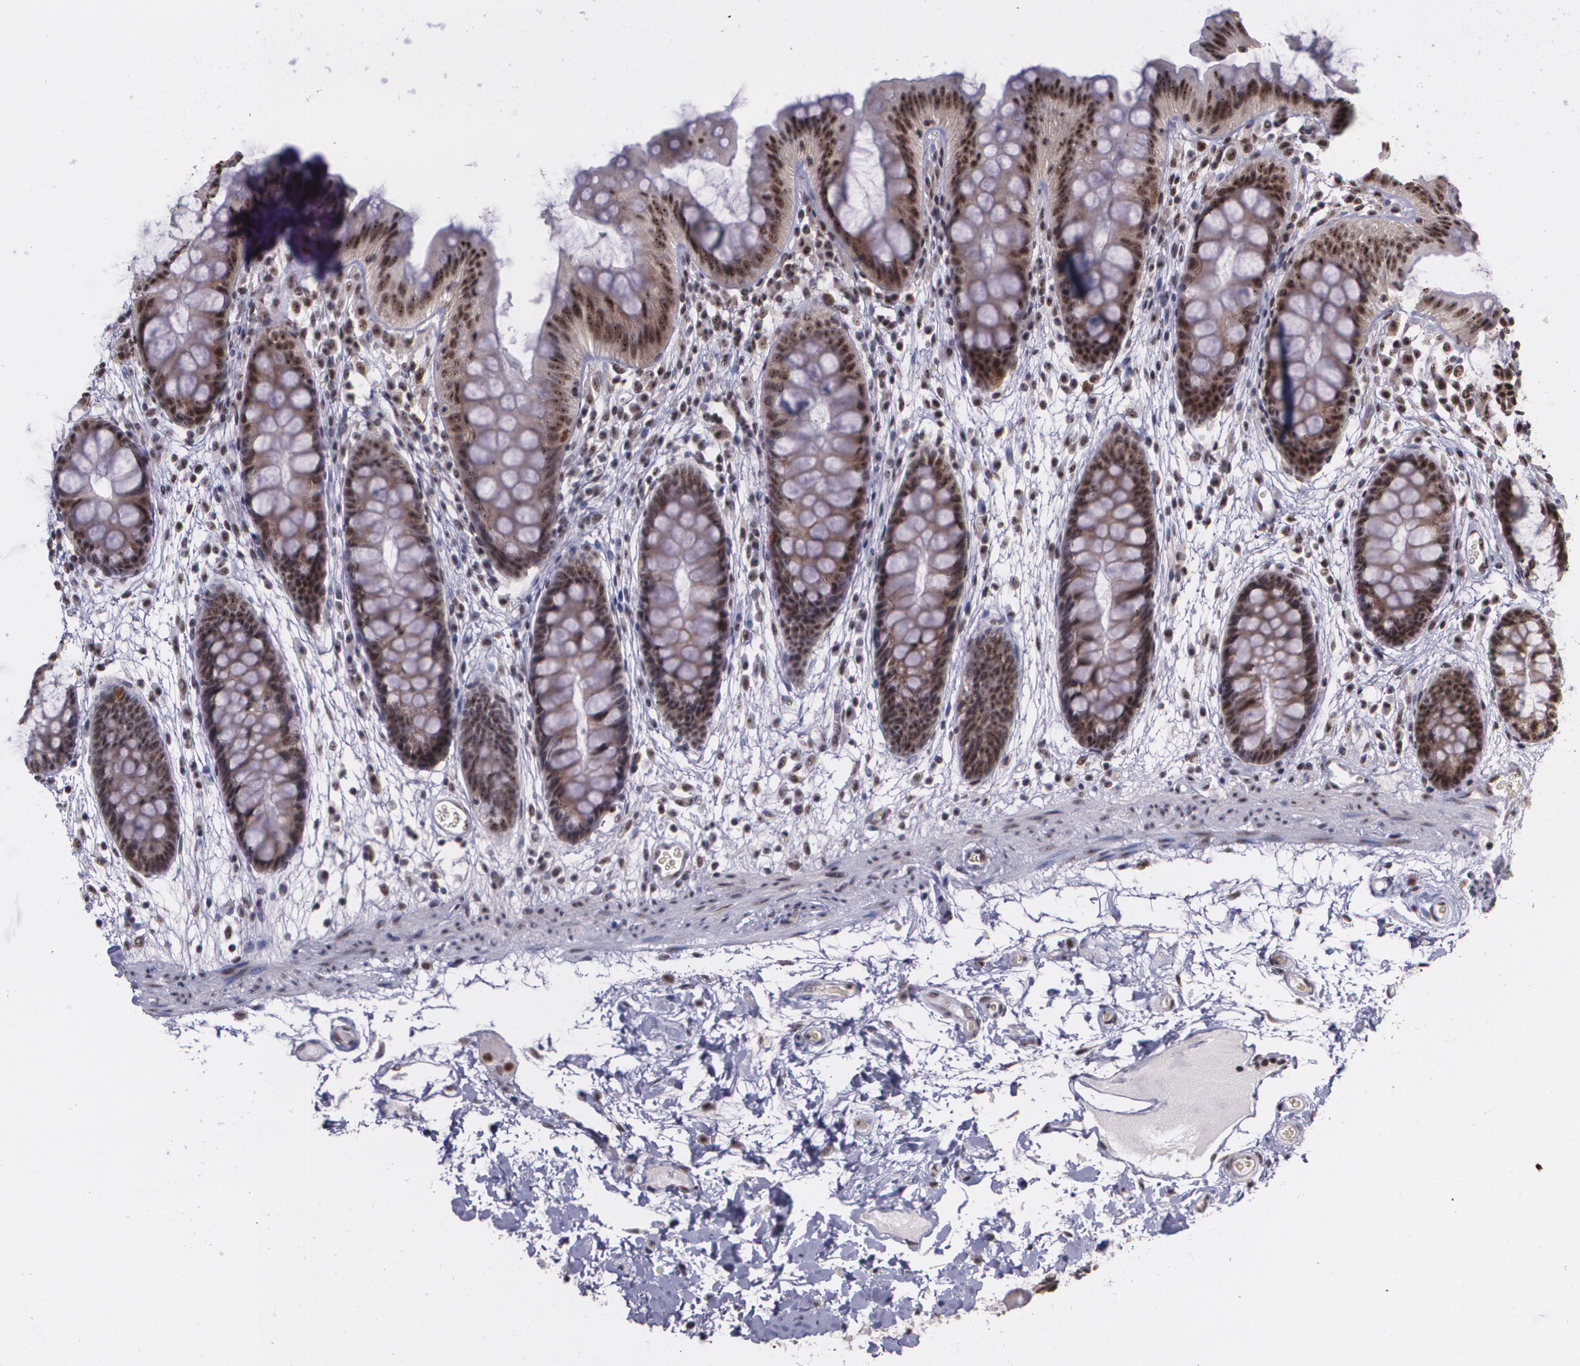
{"staining": {"intensity": "moderate", "quantity": ">75%", "location": "nuclear"}, "tissue": "colon", "cell_type": "Endothelial cells", "image_type": "normal", "snomed": [{"axis": "morphology", "description": "Normal tissue, NOS"}, {"axis": "topography", "description": "Smooth muscle"}, {"axis": "topography", "description": "Colon"}], "caption": "An image showing moderate nuclear positivity in about >75% of endothelial cells in benign colon, as visualized by brown immunohistochemical staining.", "gene": "C6orf15", "patient": {"sex": "male", "age": 67}}